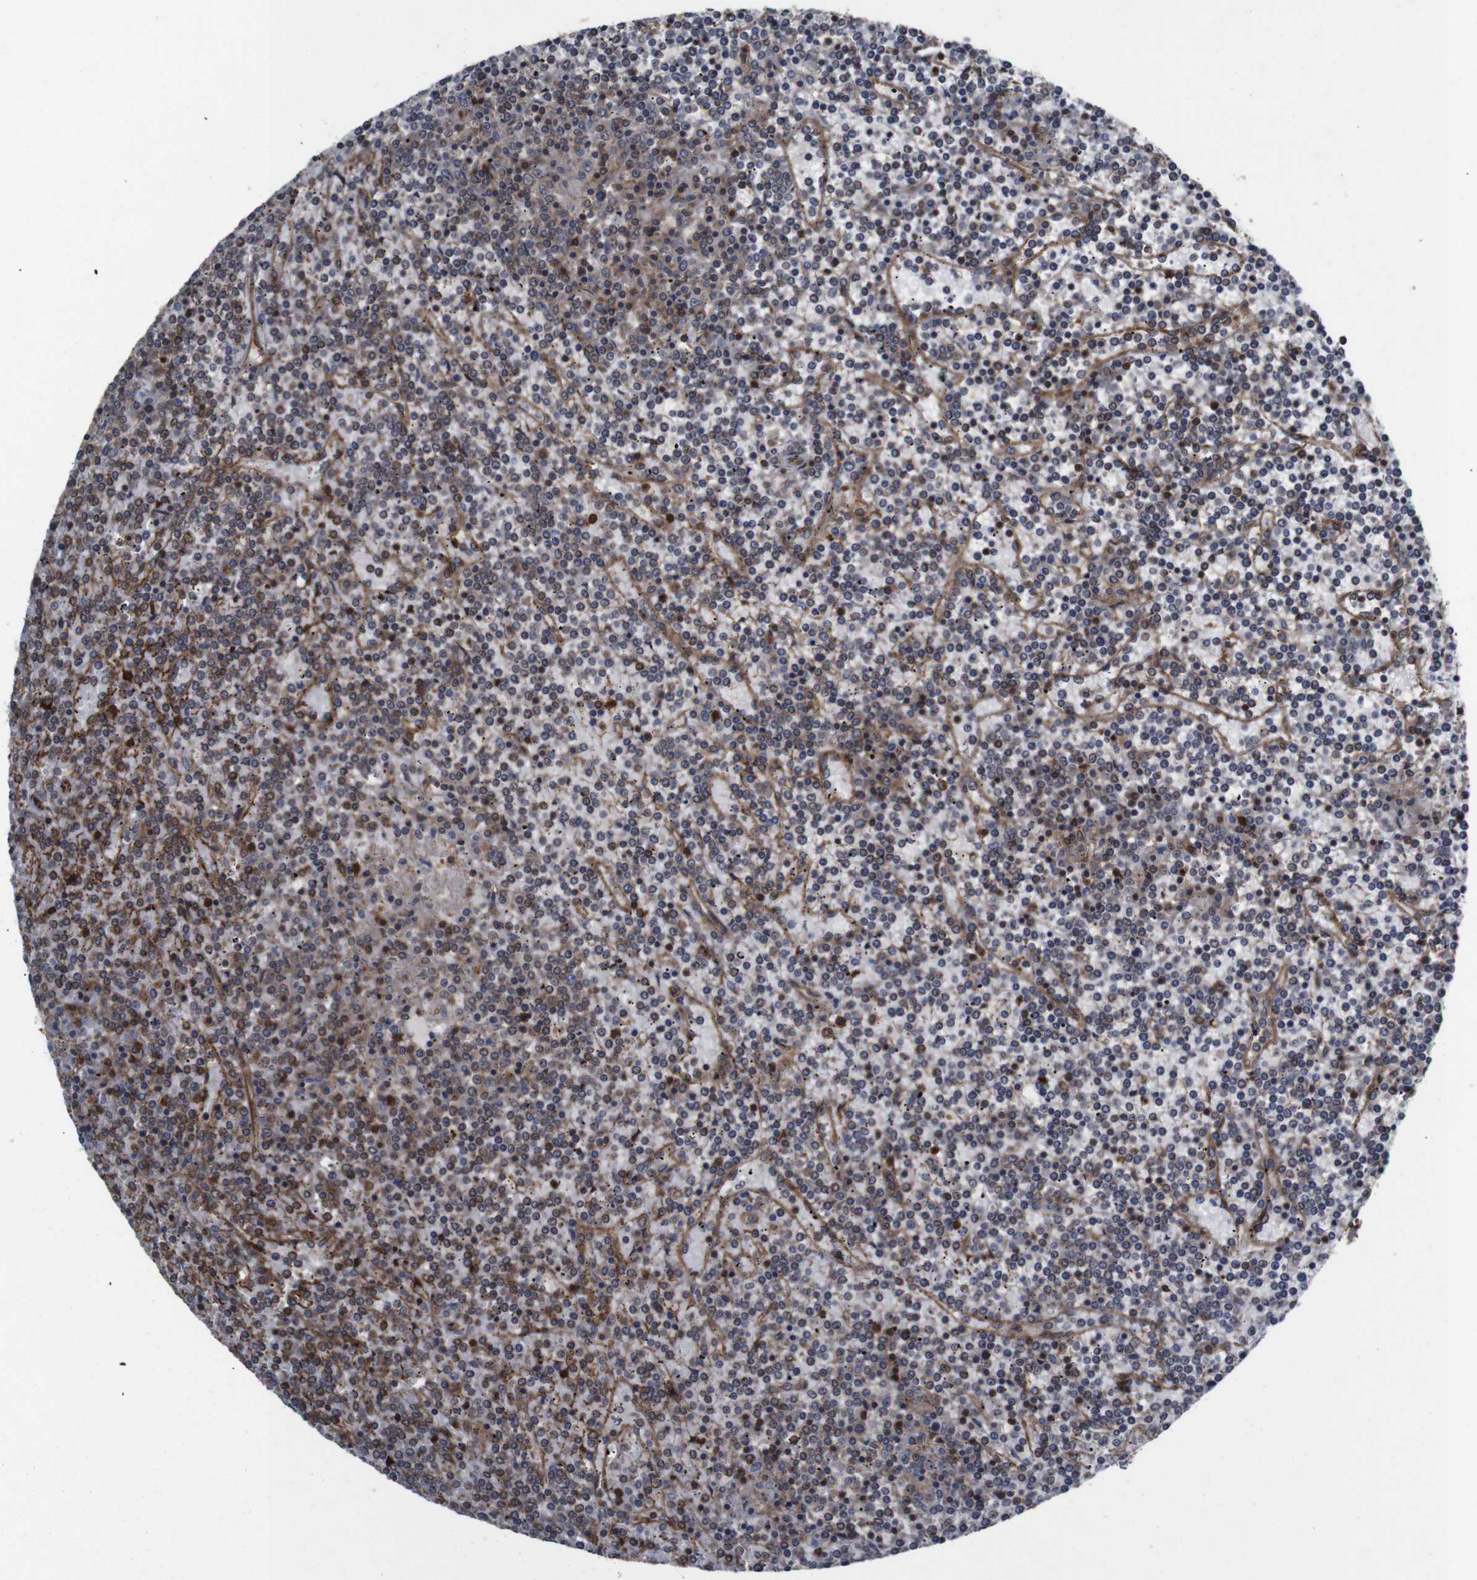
{"staining": {"intensity": "moderate", "quantity": "<25%", "location": "cytoplasmic/membranous"}, "tissue": "lymphoma", "cell_type": "Tumor cells", "image_type": "cancer", "snomed": [{"axis": "morphology", "description": "Malignant lymphoma, non-Hodgkin's type, Low grade"}, {"axis": "topography", "description": "Spleen"}], "caption": "Human lymphoma stained with a brown dye exhibits moderate cytoplasmic/membranous positive positivity in about <25% of tumor cells.", "gene": "NANOS1", "patient": {"sex": "female", "age": 19}}